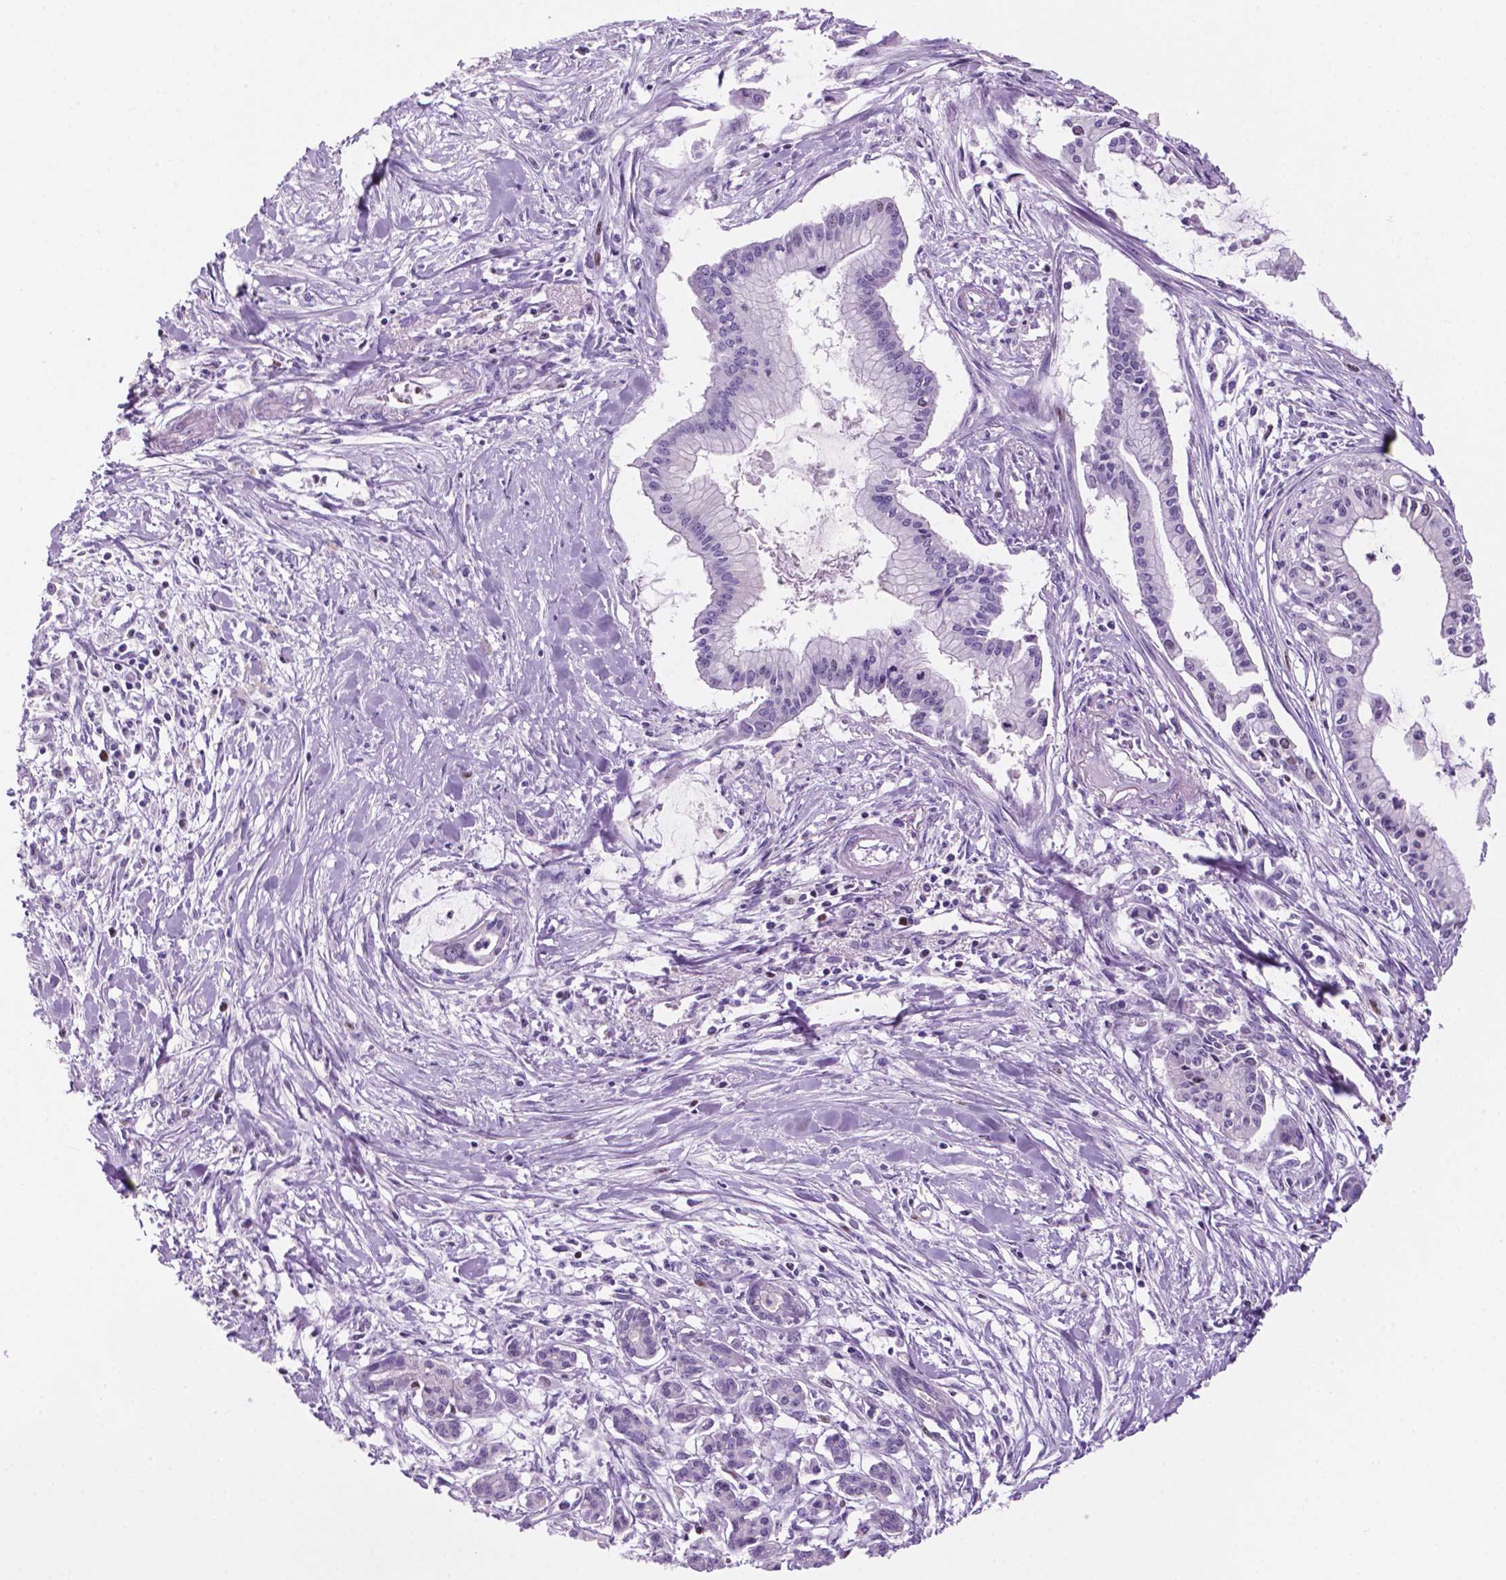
{"staining": {"intensity": "weak", "quantity": "<25%", "location": "nuclear"}, "tissue": "pancreatic cancer", "cell_type": "Tumor cells", "image_type": "cancer", "snomed": [{"axis": "morphology", "description": "Adenocarcinoma, NOS"}, {"axis": "topography", "description": "Pancreas"}], "caption": "Immunohistochemistry micrograph of neoplastic tissue: adenocarcinoma (pancreatic) stained with DAB (3,3'-diaminobenzidine) displays no significant protein positivity in tumor cells. (Stains: DAB (3,3'-diaminobenzidine) immunohistochemistry with hematoxylin counter stain, Microscopy: brightfield microscopy at high magnification).", "gene": "NCAPH2", "patient": {"sex": "male", "age": 48}}